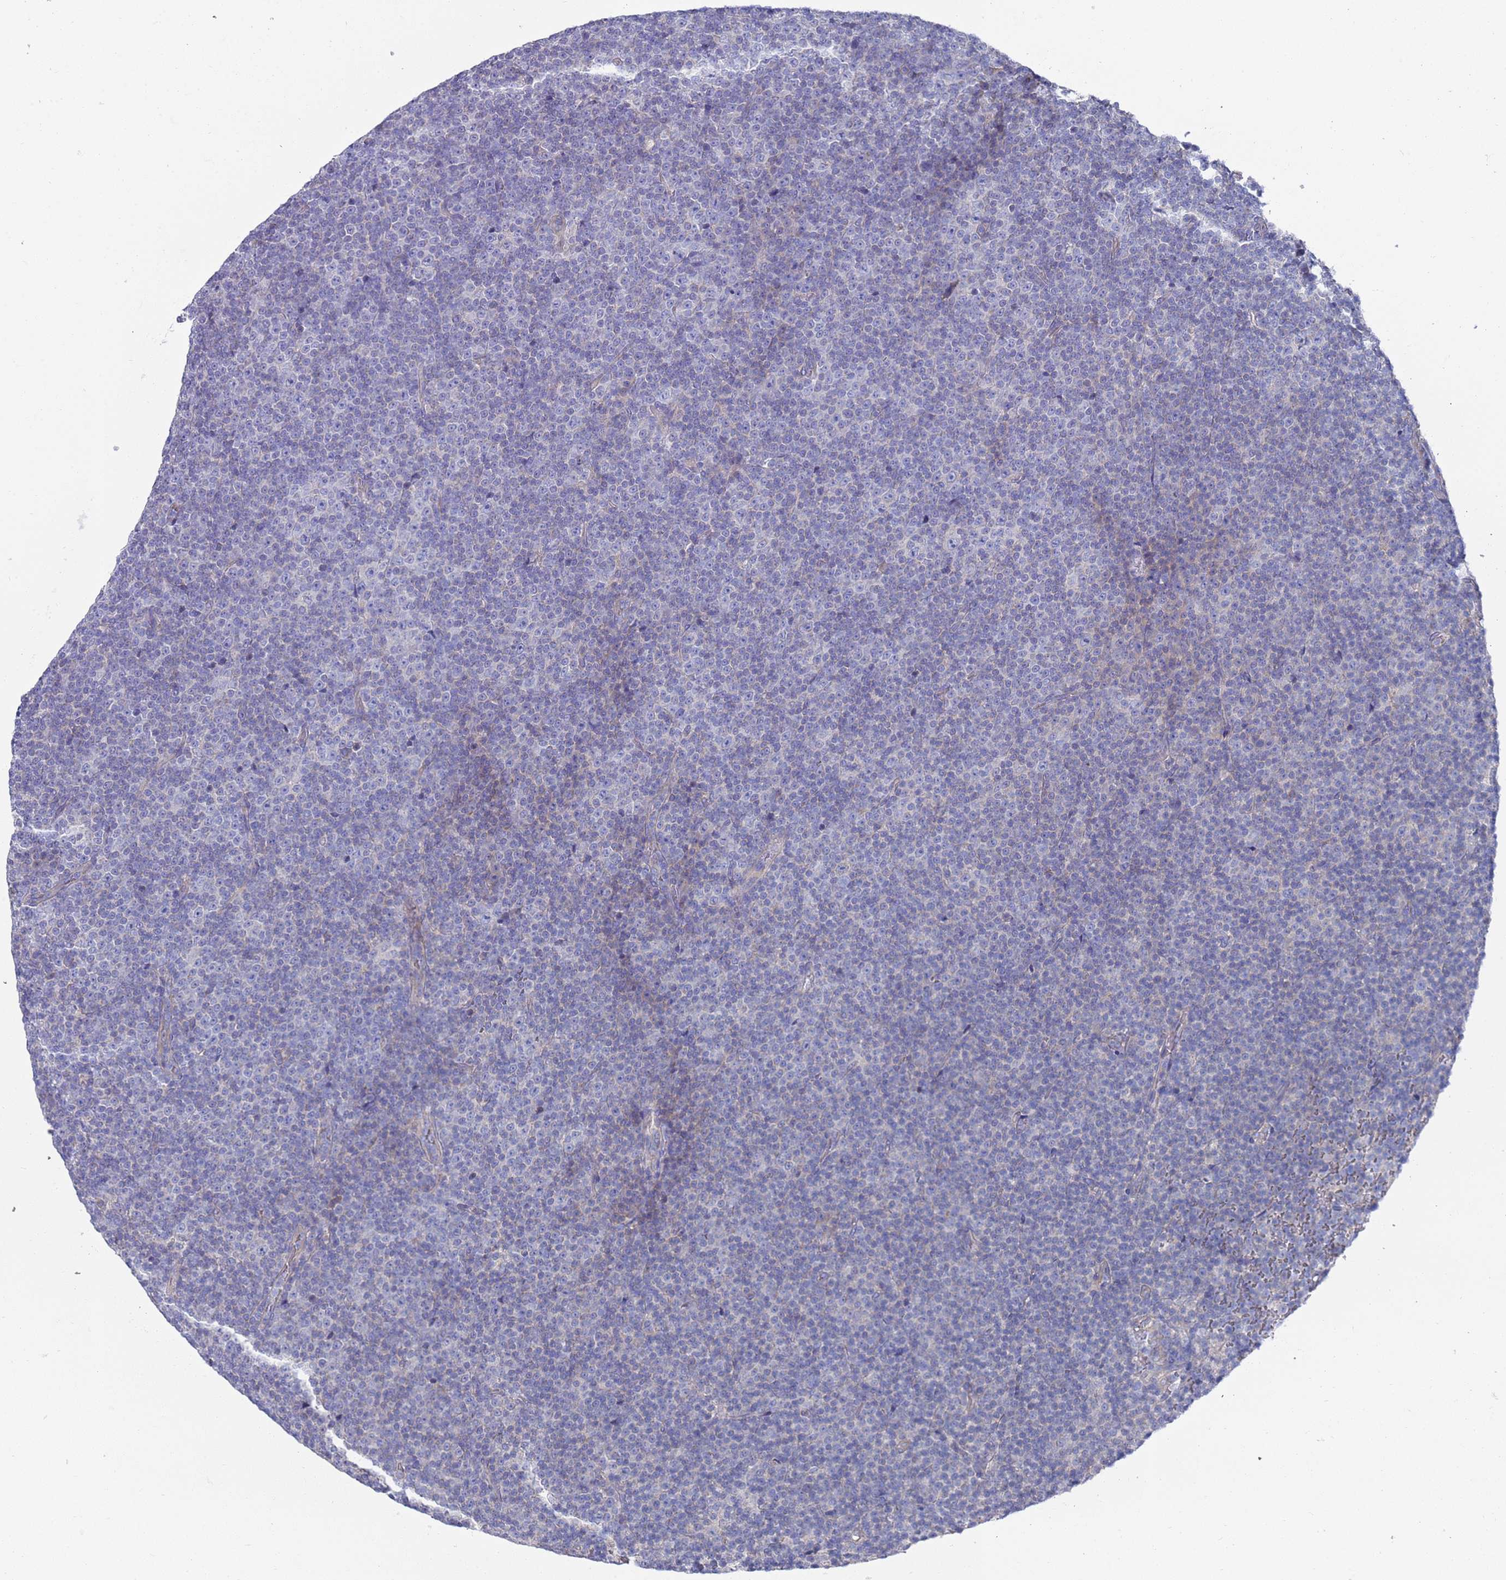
{"staining": {"intensity": "negative", "quantity": "none", "location": "none"}, "tissue": "lymphoma", "cell_type": "Tumor cells", "image_type": "cancer", "snomed": [{"axis": "morphology", "description": "Malignant lymphoma, non-Hodgkin's type, Low grade"}, {"axis": "topography", "description": "Lymph node"}], "caption": "Micrograph shows no protein staining in tumor cells of lymphoma tissue. The staining is performed using DAB (3,3'-diaminobenzidine) brown chromogen with nuclei counter-stained in using hematoxylin.", "gene": "SCAPER", "patient": {"sex": "female", "age": 67}}